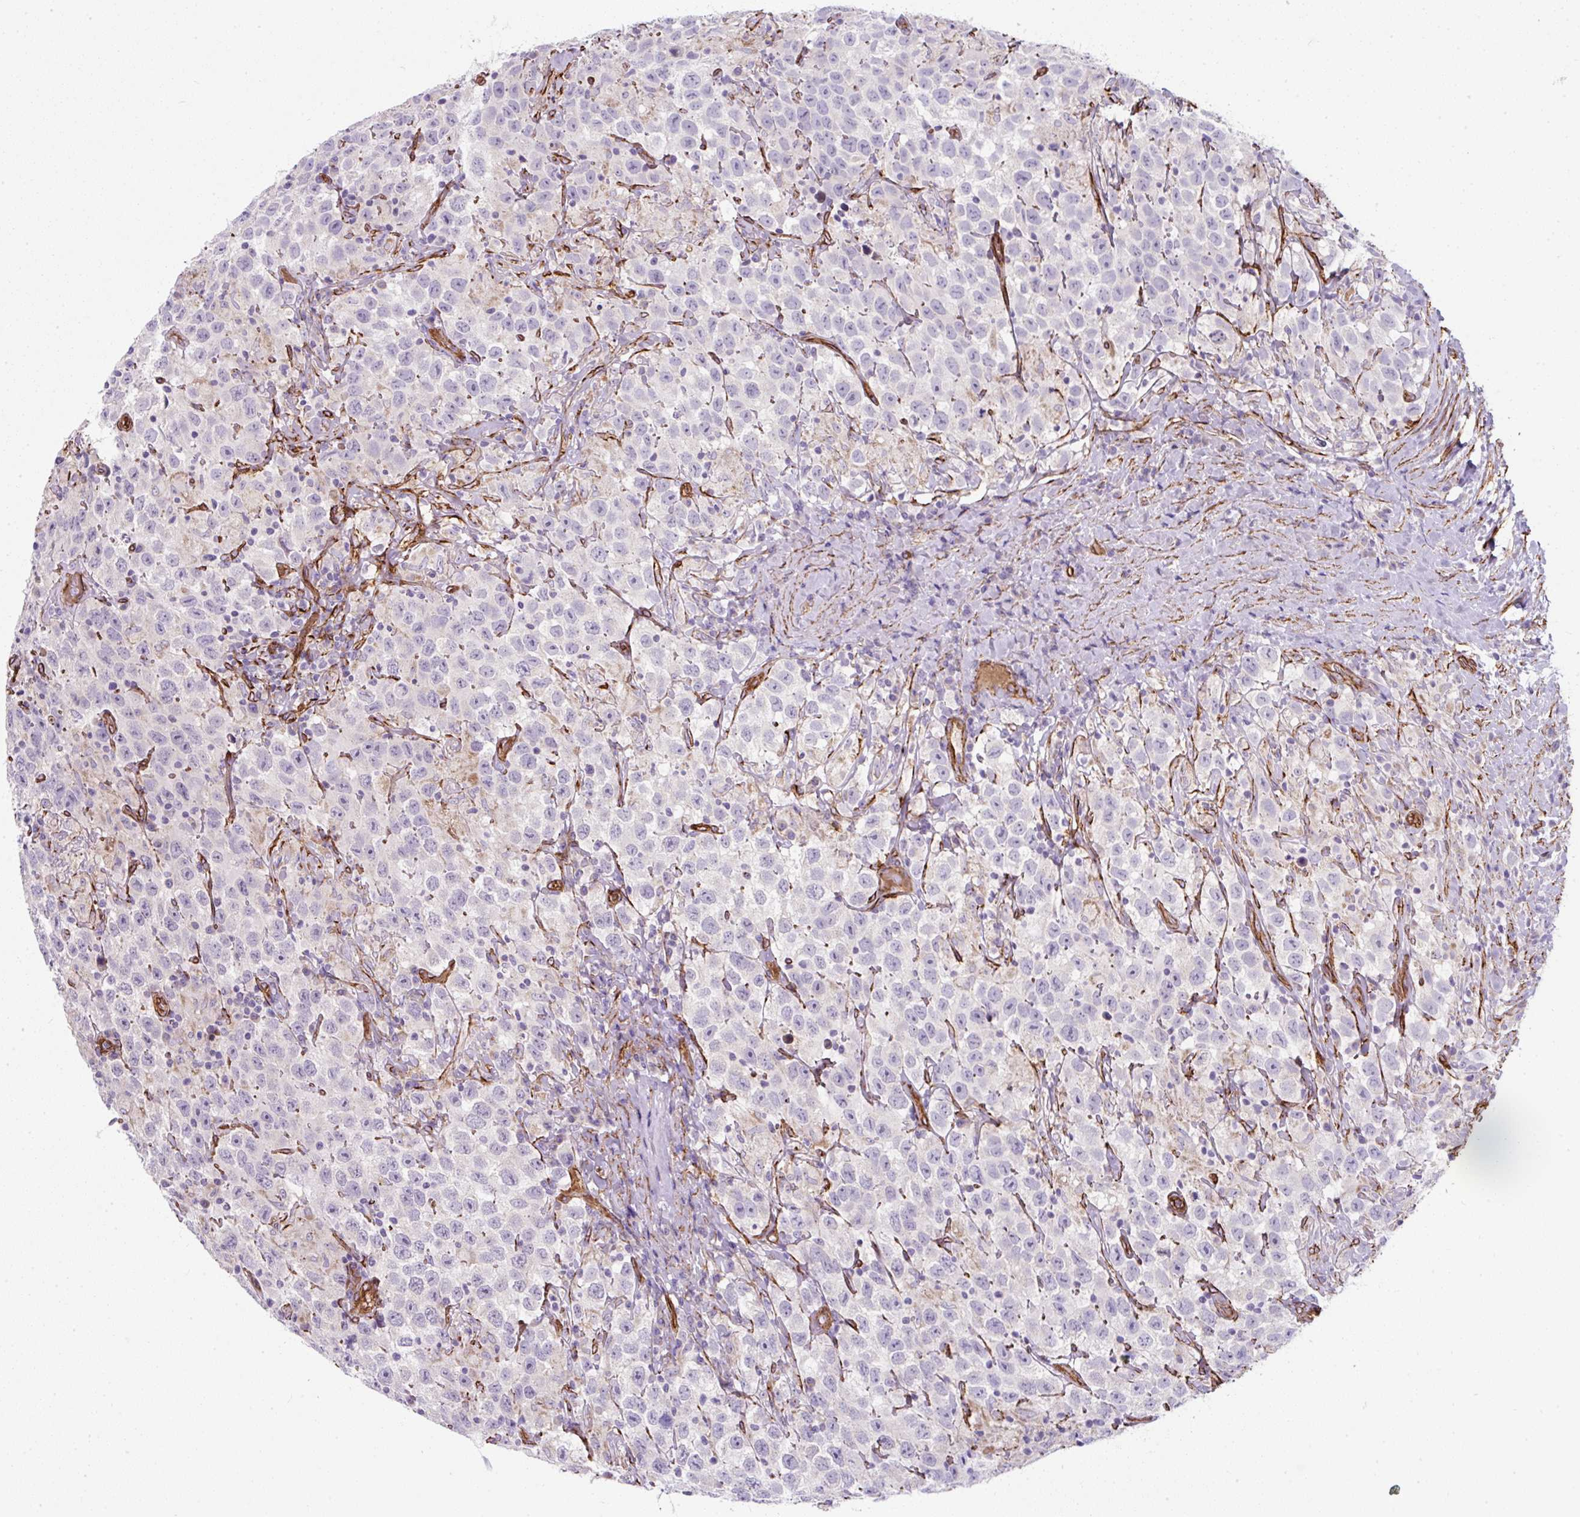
{"staining": {"intensity": "negative", "quantity": "none", "location": "none"}, "tissue": "testis cancer", "cell_type": "Tumor cells", "image_type": "cancer", "snomed": [{"axis": "morphology", "description": "Seminoma, NOS"}, {"axis": "topography", "description": "Testis"}], "caption": "A micrograph of seminoma (testis) stained for a protein shows no brown staining in tumor cells.", "gene": "ANKUB1", "patient": {"sex": "male", "age": 41}}